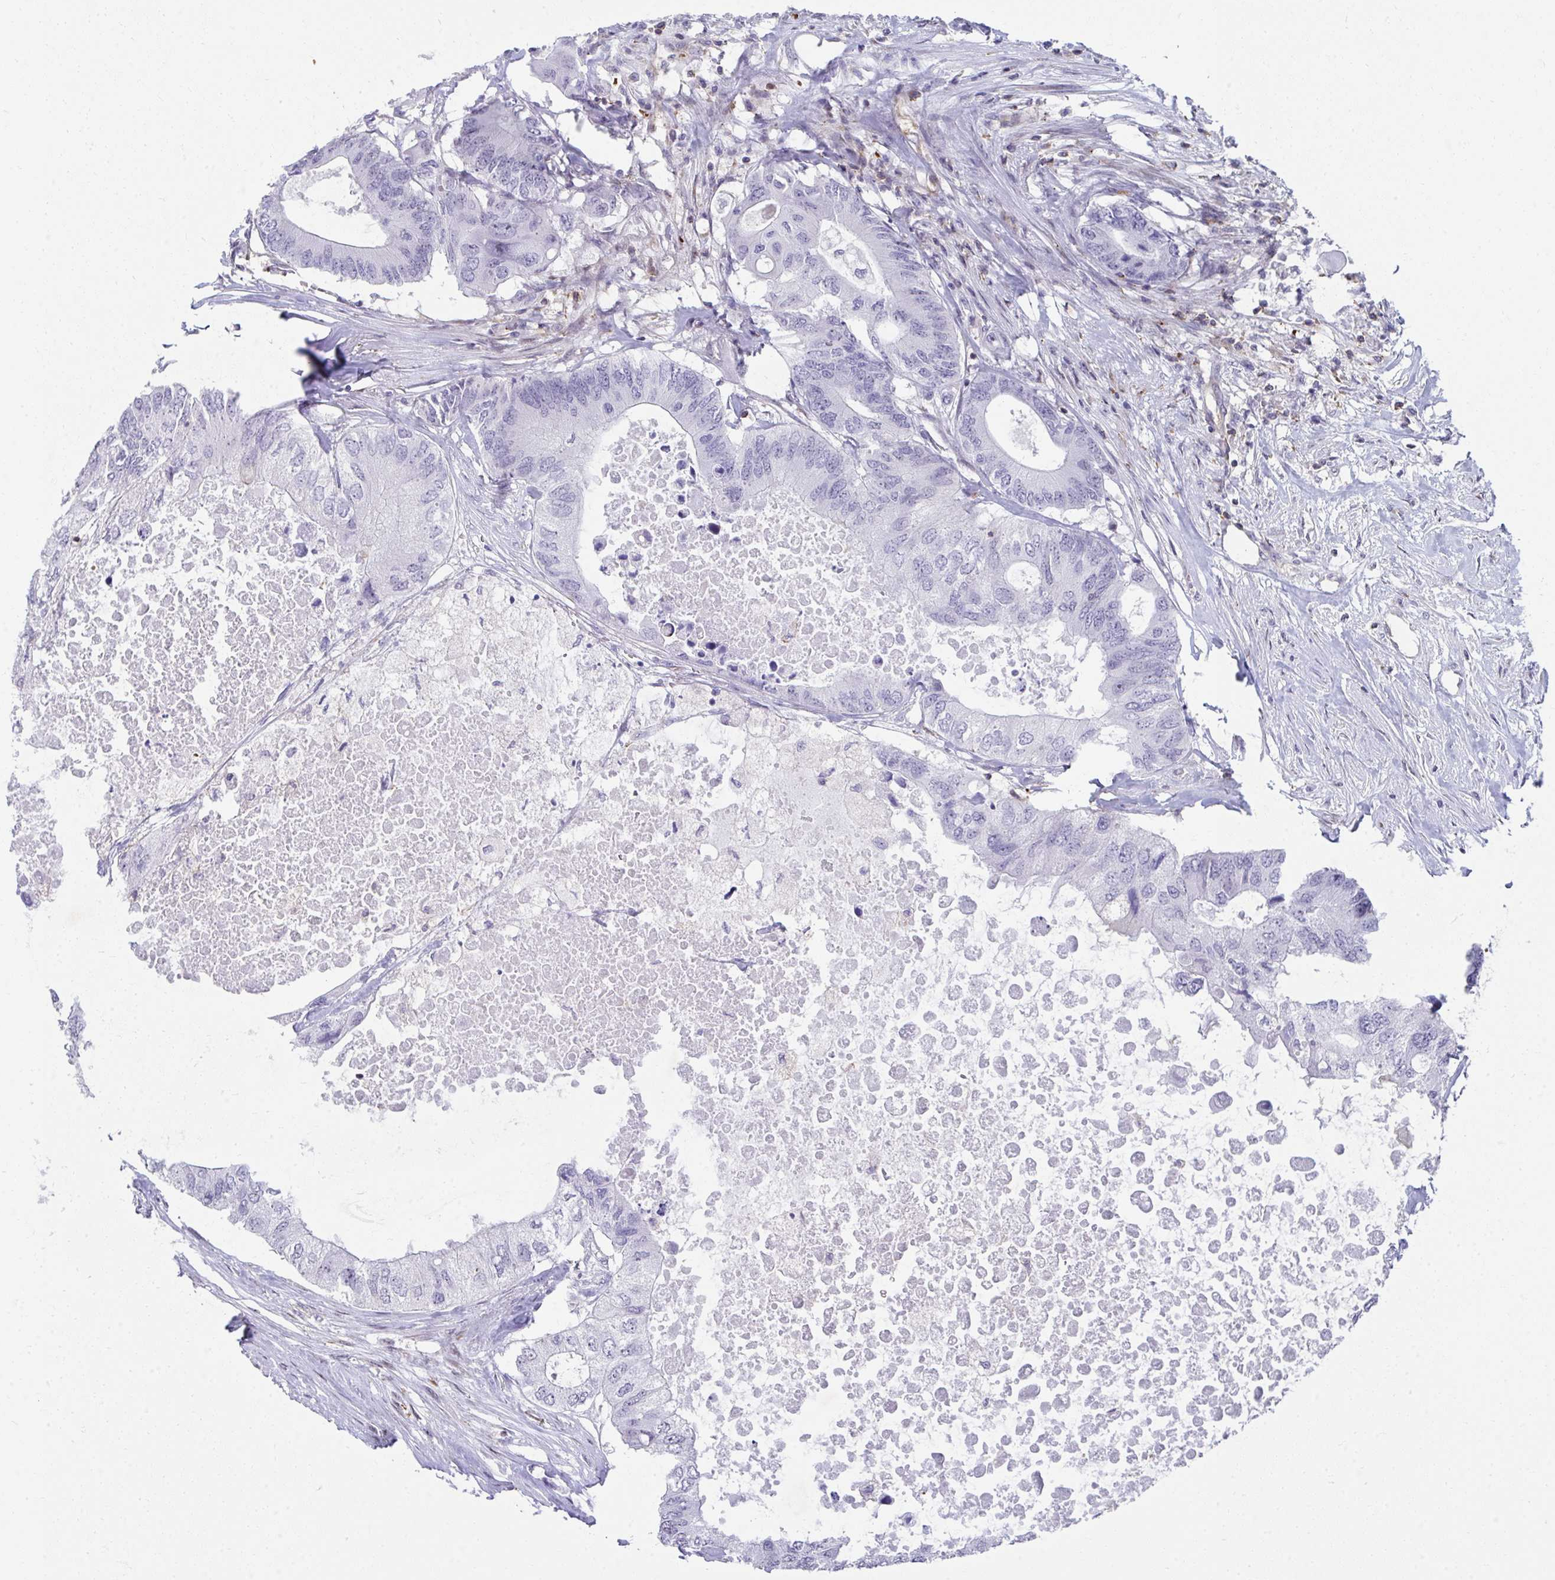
{"staining": {"intensity": "negative", "quantity": "none", "location": "none"}, "tissue": "colorectal cancer", "cell_type": "Tumor cells", "image_type": "cancer", "snomed": [{"axis": "morphology", "description": "Adenocarcinoma, NOS"}, {"axis": "topography", "description": "Colon"}], "caption": "Immunohistochemistry image of neoplastic tissue: human adenocarcinoma (colorectal) stained with DAB reveals no significant protein expression in tumor cells. Brightfield microscopy of immunohistochemistry stained with DAB (3,3'-diaminobenzidine) (brown) and hematoxylin (blue), captured at high magnification.", "gene": "FOXN3", "patient": {"sex": "male", "age": 71}}